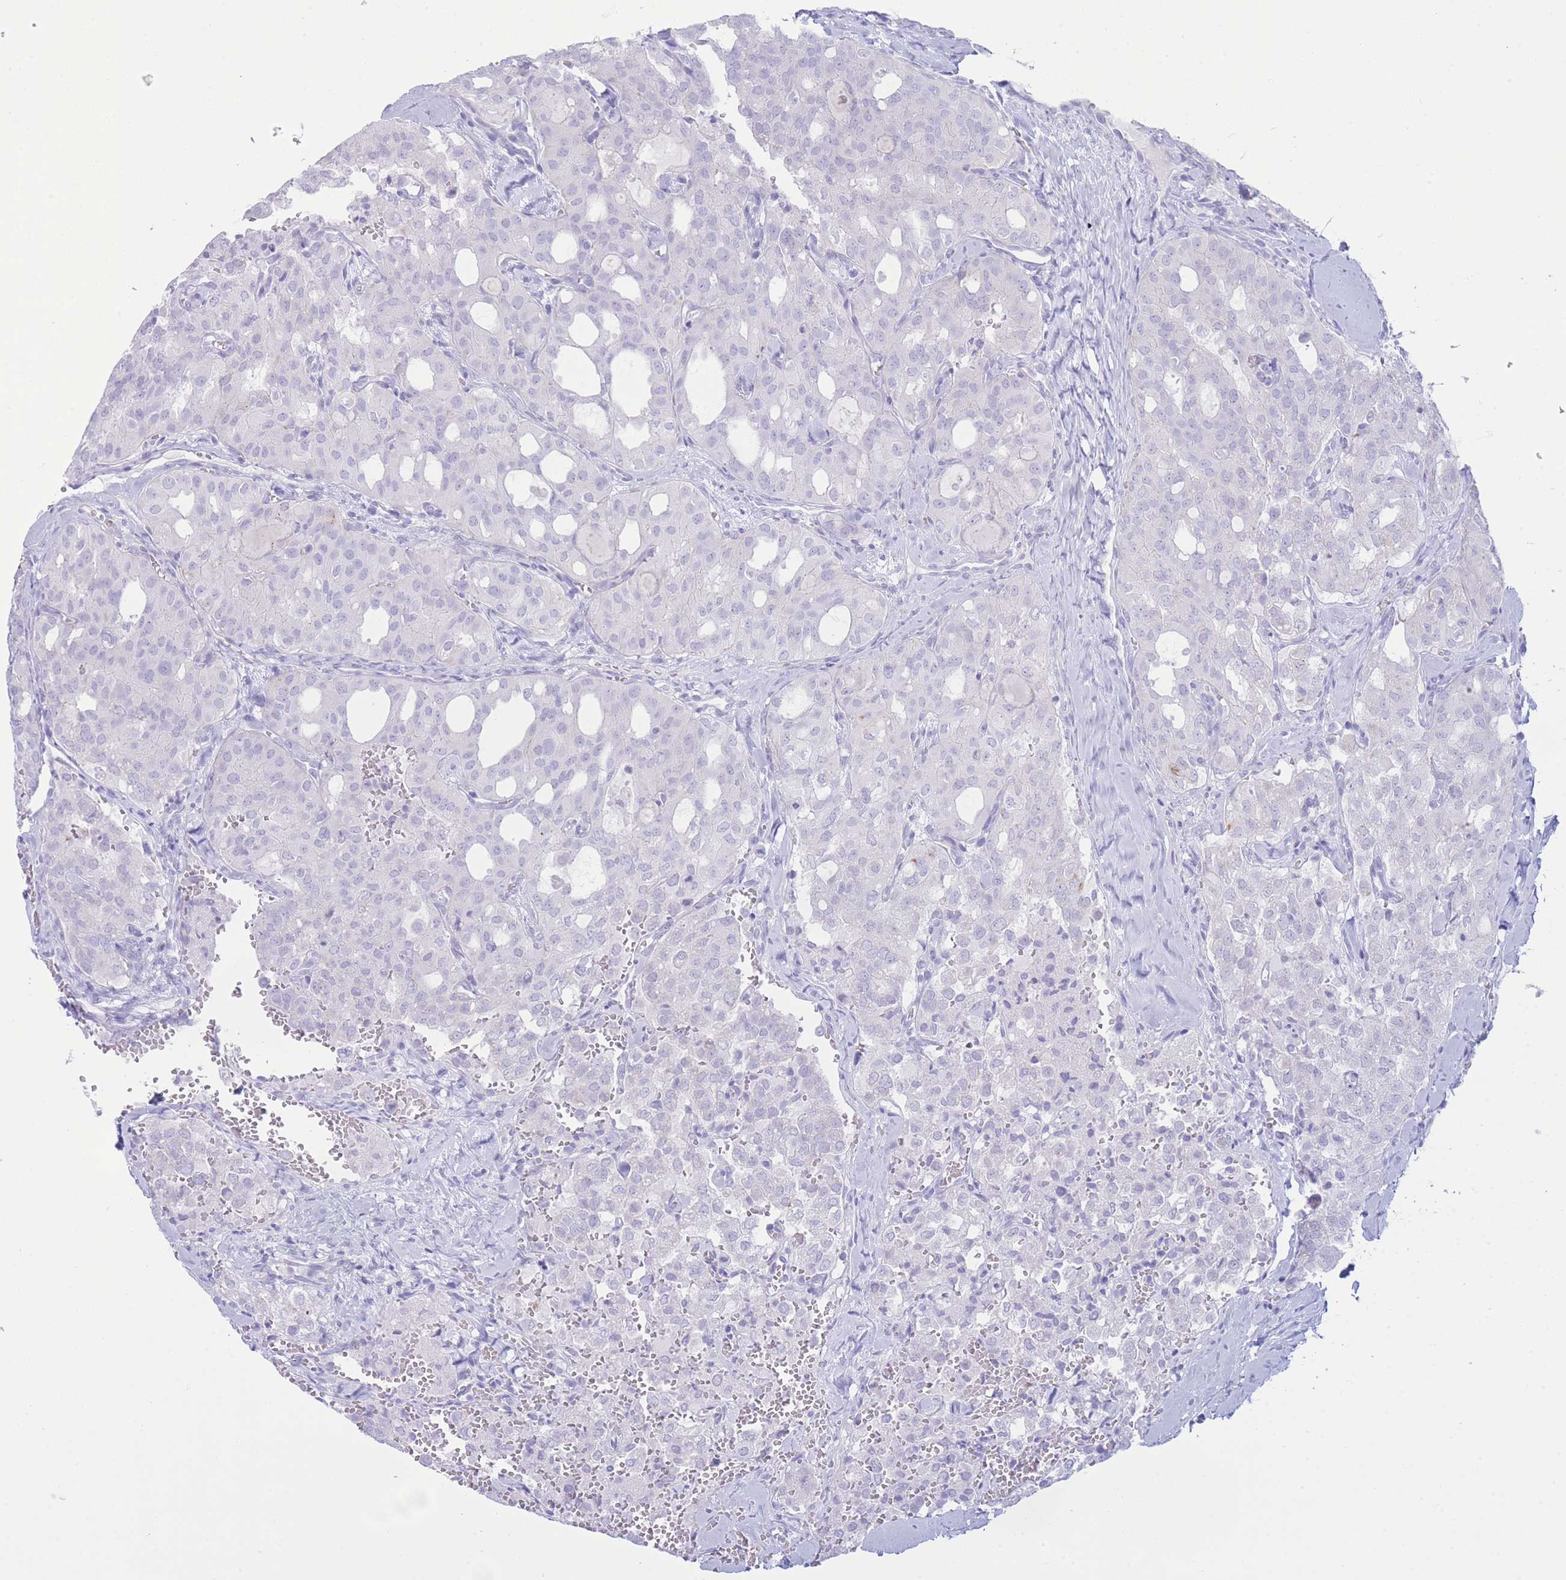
{"staining": {"intensity": "negative", "quantity": "none", "location": "none"}, "tissue": "thyroid cancer", "cell_type": "Tumor cells", "image_type": "cancer", "snomed": [{"axis": "morphology", "description": "Follicular adenoma carcinoma, NOS"}, {"axis": "topography", "description": "Thyroid gland"}], "caption": "Immunohistochemistry of human thyroid cancer (follicular adenoma carcinoma) shows no staining in tumor cells. (Stains: DAB immunohistochemistry with hematoxylin counter stain, Microscopy: brightfield microscopy at high magnification).", "gene": "VWA8", "patient": {"sex": "male", "age": 75}}